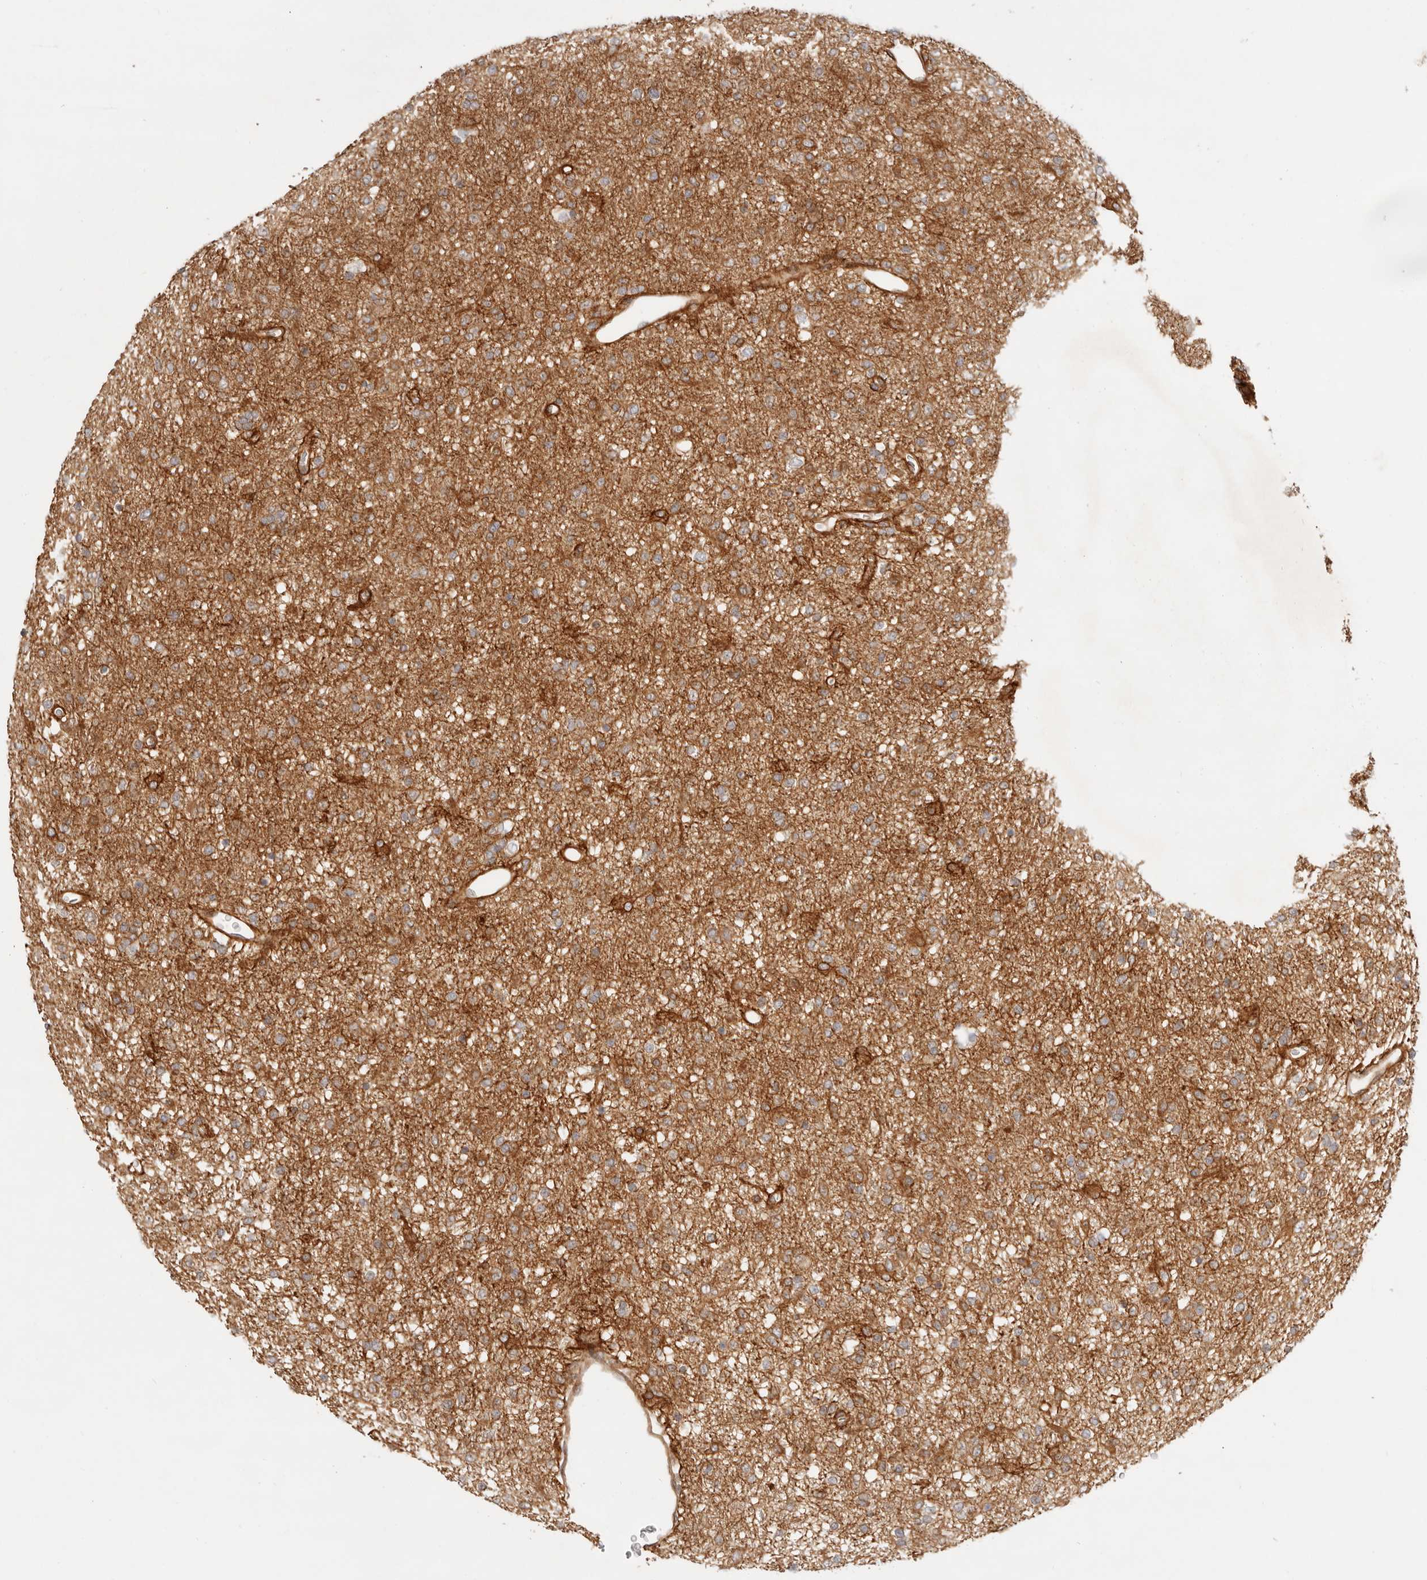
{"staining": {"intensity": "moderate", "quantity": "25%-75%", "location": "cytoplasmic/membranous"}, "tissue": "glioma", "cell_type": "Tumor cells", "image_type": "cancer", "snomed": [{"axis": "morphology", "description": "Glioma, malignant, Low grade"}, {"axis": "topography", "description": "Brain"}], "caption": "Protein expression analysis of human glioma reveals moderate cytoplasmic/membranous staining in about 25%-75% of tumor cells. (IHC, brightfield microscopy, high magnification).", "gene": "UFSP1", "patient": {"sex": "male", "age": 65}}